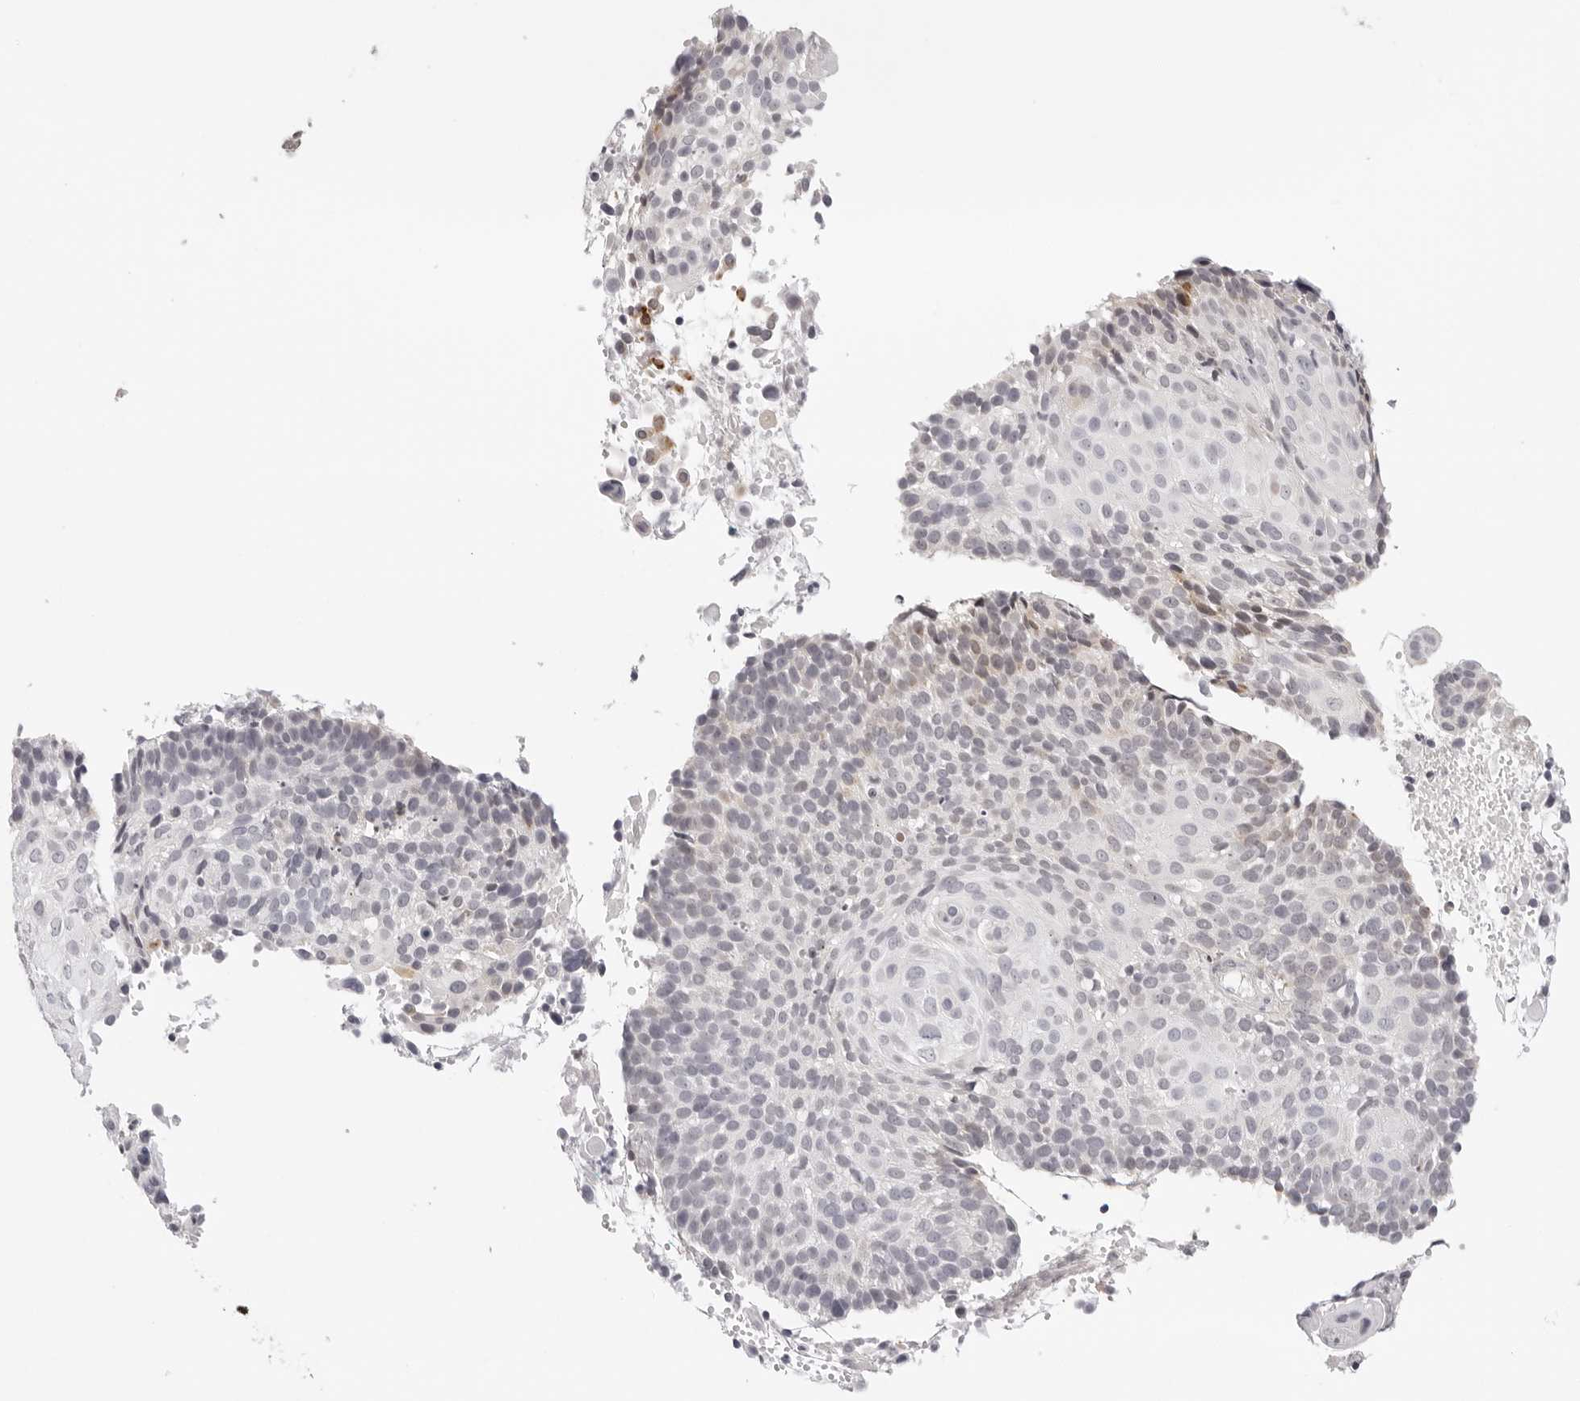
{"staining": {"intensity": "weak", "quantity": "<25%", "location": "cytoplasmic/membranous"}, "tissue": "cervical cancer", "cell_type": "Tumor cells", "image_type": "cancer", "snomed": [{"axis": "morphology", "description": "Squamous cell carcinoma, NOS"}, {"axis": "topography", "description": "Cervix"}], "caption": "Cervical cancer was stained to show a protein in brown. There is no significant staining in tumor cells.", "gene": "STRADB", "patient": {"sex": "female", "age": 74}}